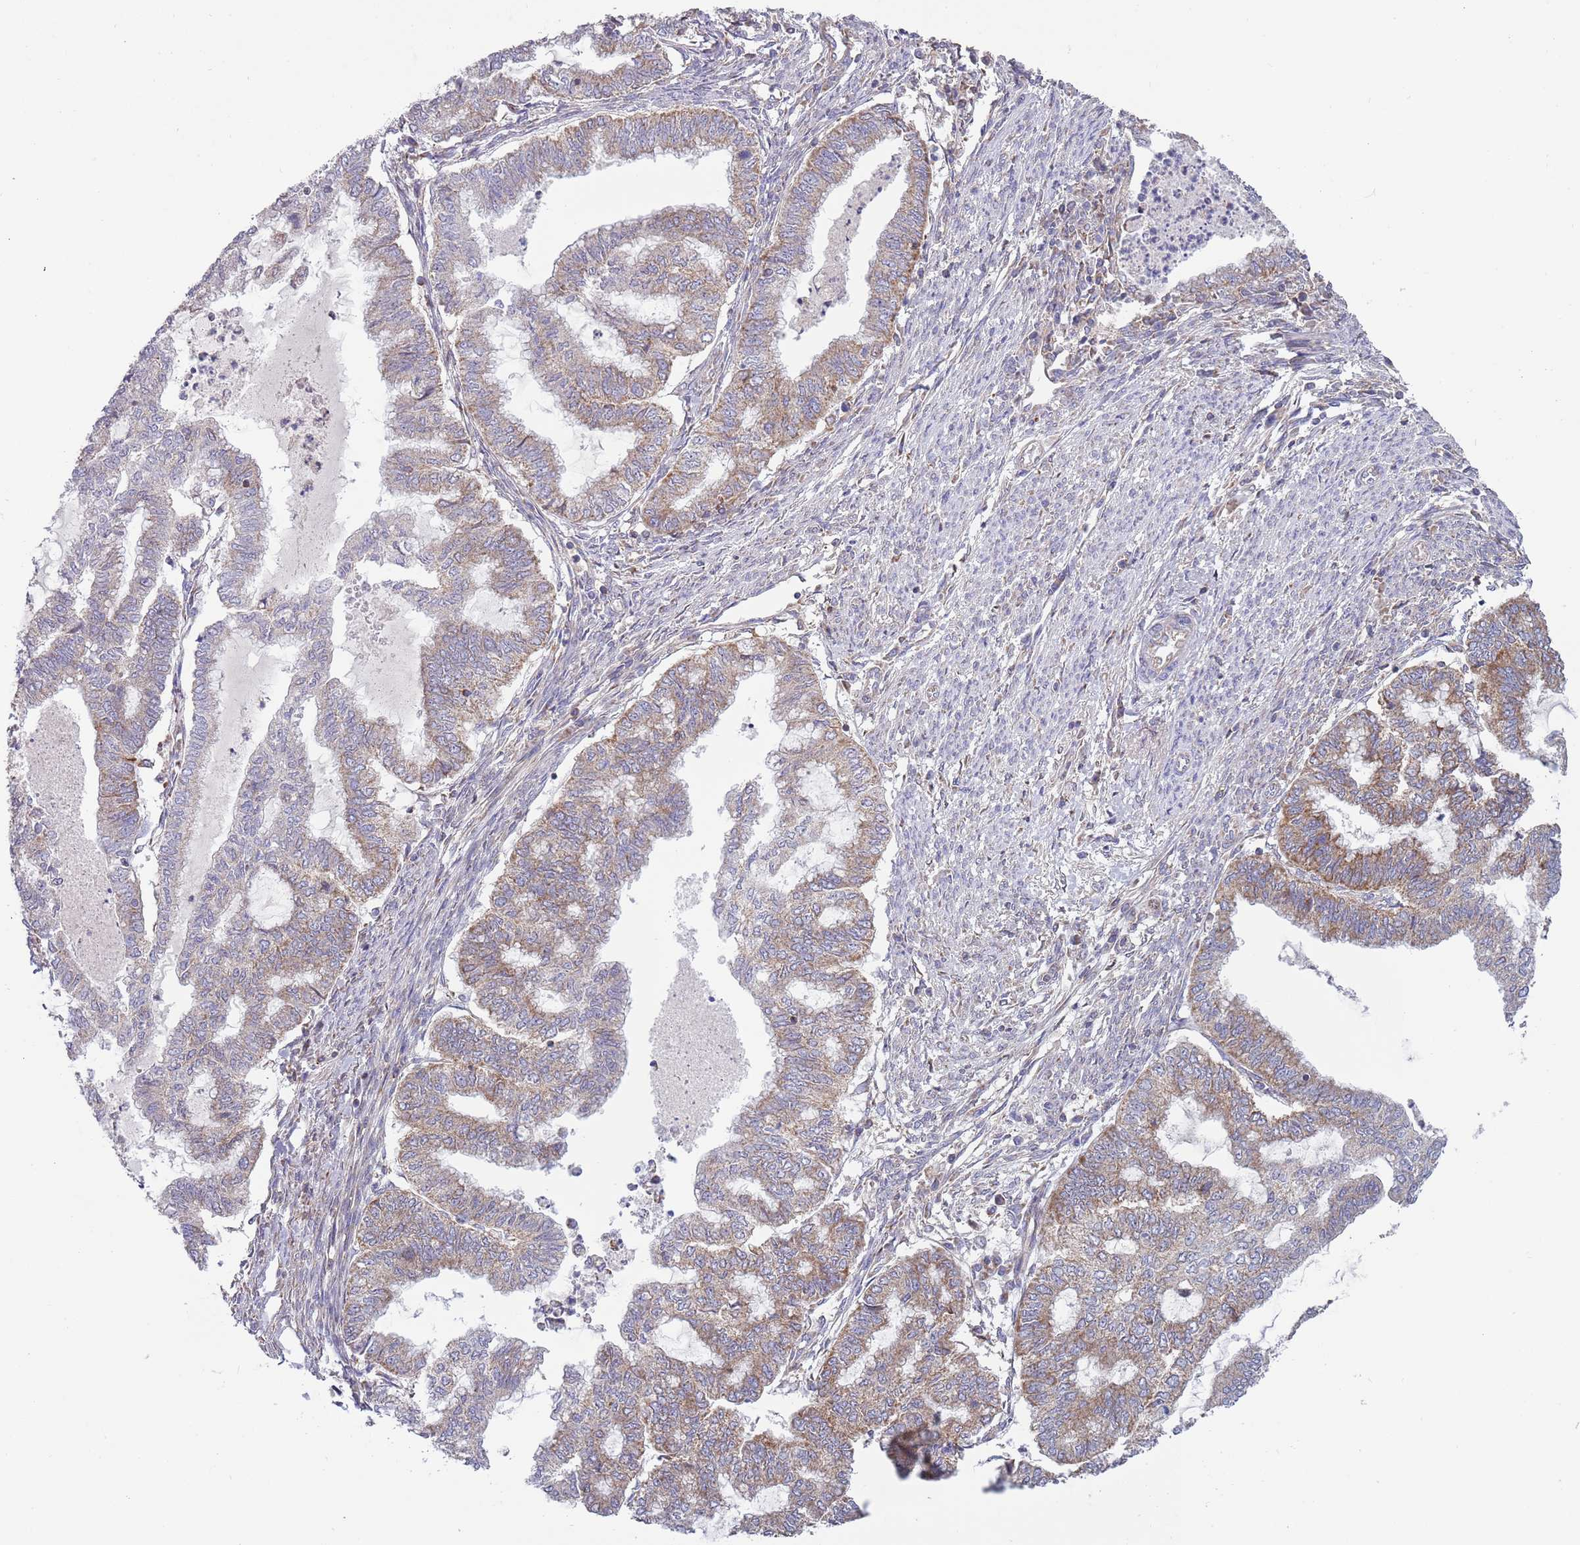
{"staining": {"intensity": "weak", "quantity": ">75%", "location": "cytoplasmic/membranous"}, "tissue": "endometrial cancer", "cell_type": "Tumor cells", "image_type": "cancer", "snomed": [{"axis": "morphology", "description": "Adenocarcinoma, NOS"}, {"axis": "topography", "description": "Endometrium"}], "caption": "Adenocarcinoma (endometrial) was stained to show a protein in brown. There is low levels of weak cytoplasmic/membranous staining in about >75% of tumor cells.", "gene": "IRS4", "patient": {"sex": "female", "age": 79}}